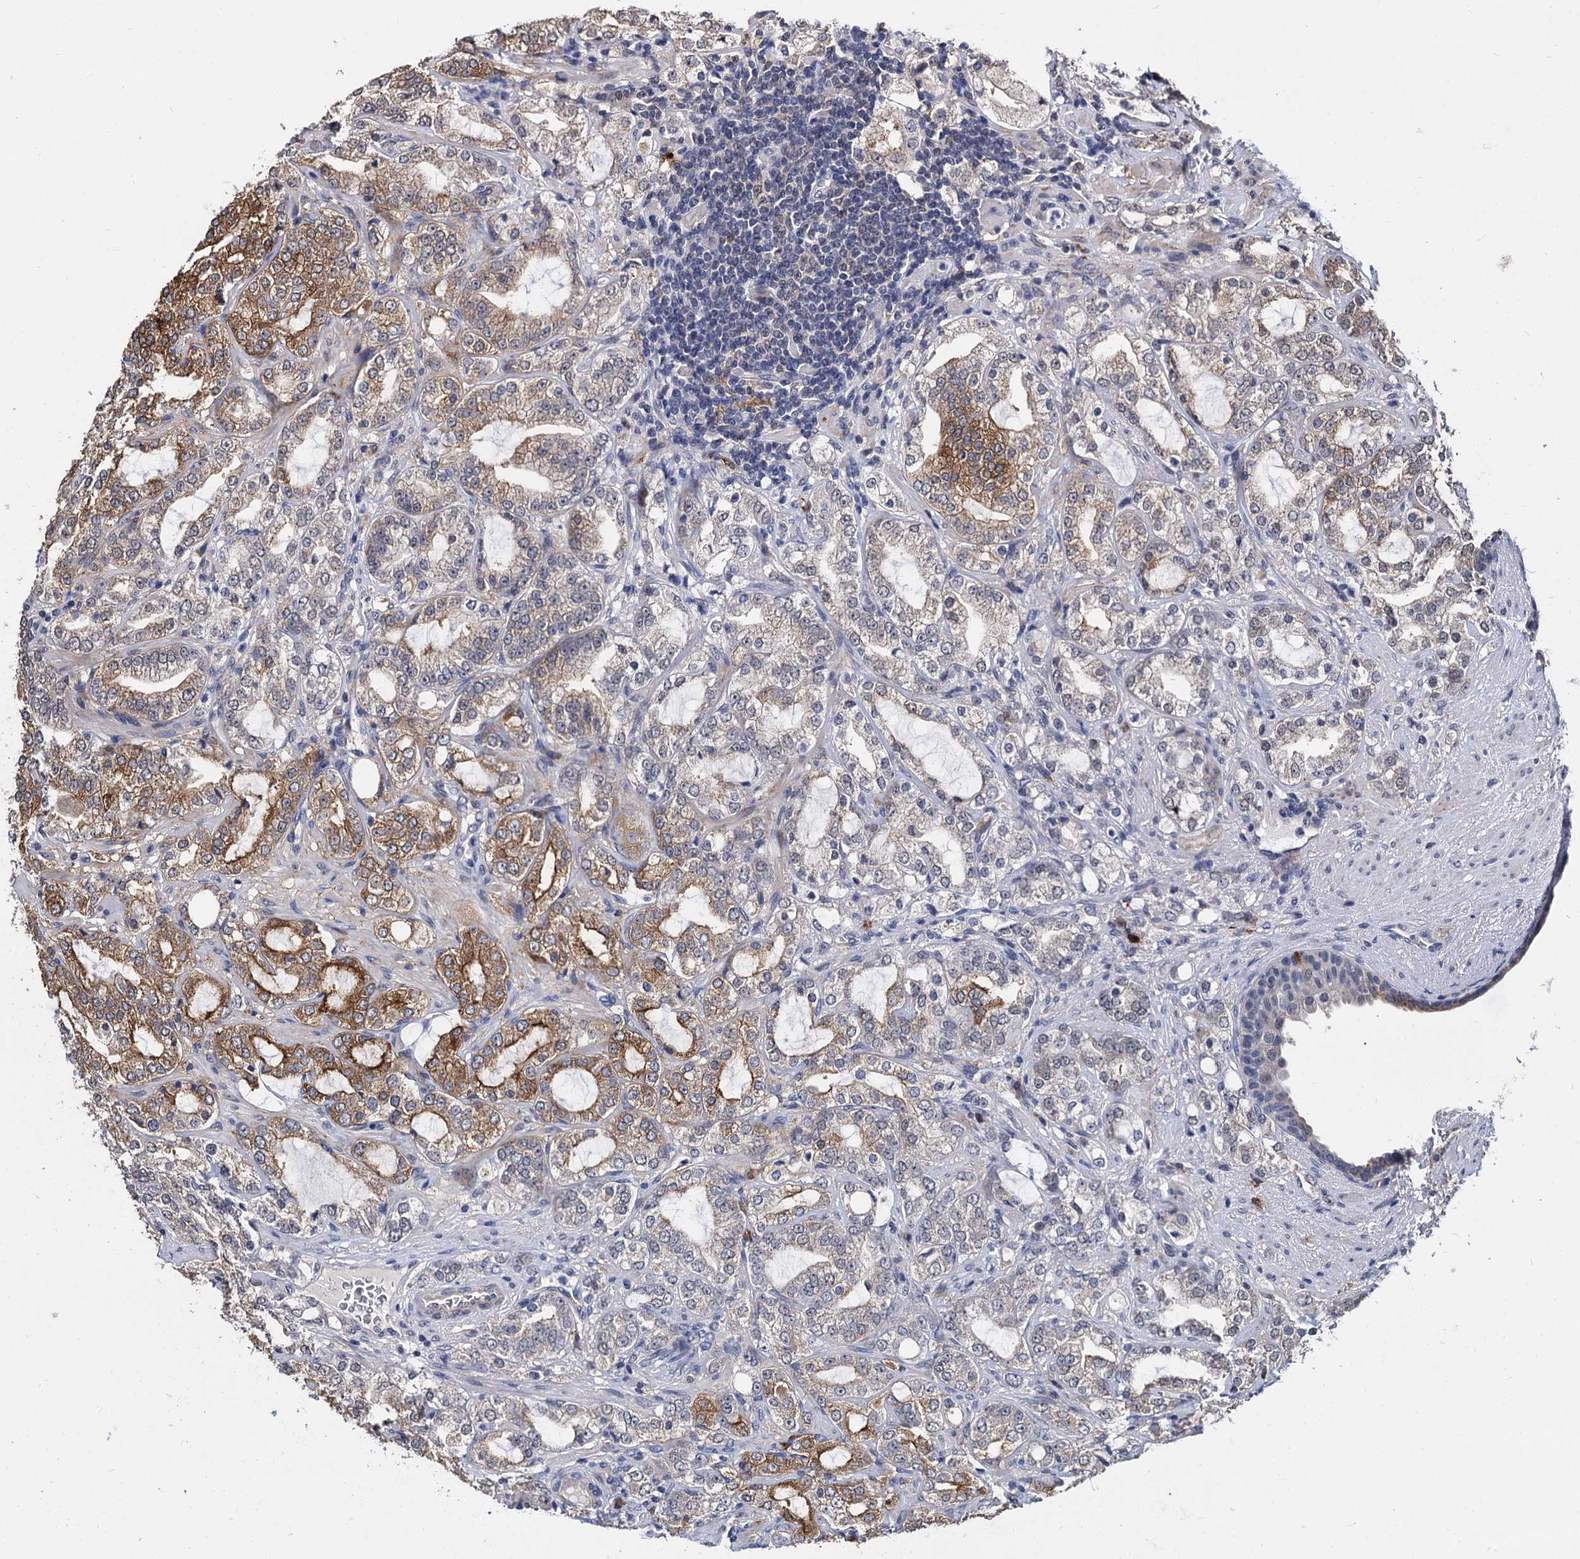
{"staining": {"intensity": "moderate", "quantity": "25%-75%", "location": "cytoplasmic/membranous"}, "tissue": "prostate cancer", "cell_type": "Tumor cells", "image_type": "cancer", "snomed": [{"axis": "morphology", "description": "Adenocarcinoma, High grade"}, {"axis": "topography", "description": "Prostate"}], "caption": "A high-resolution micrograph shows immunohistochemistry staining of prostate cancer, which demonstrates moderate cytoplasmic/membranous positivity in approximately 25%-75% of tumor cells.", "gene": "PSMD4", "patient": {"sex": "male", "age": 64}}